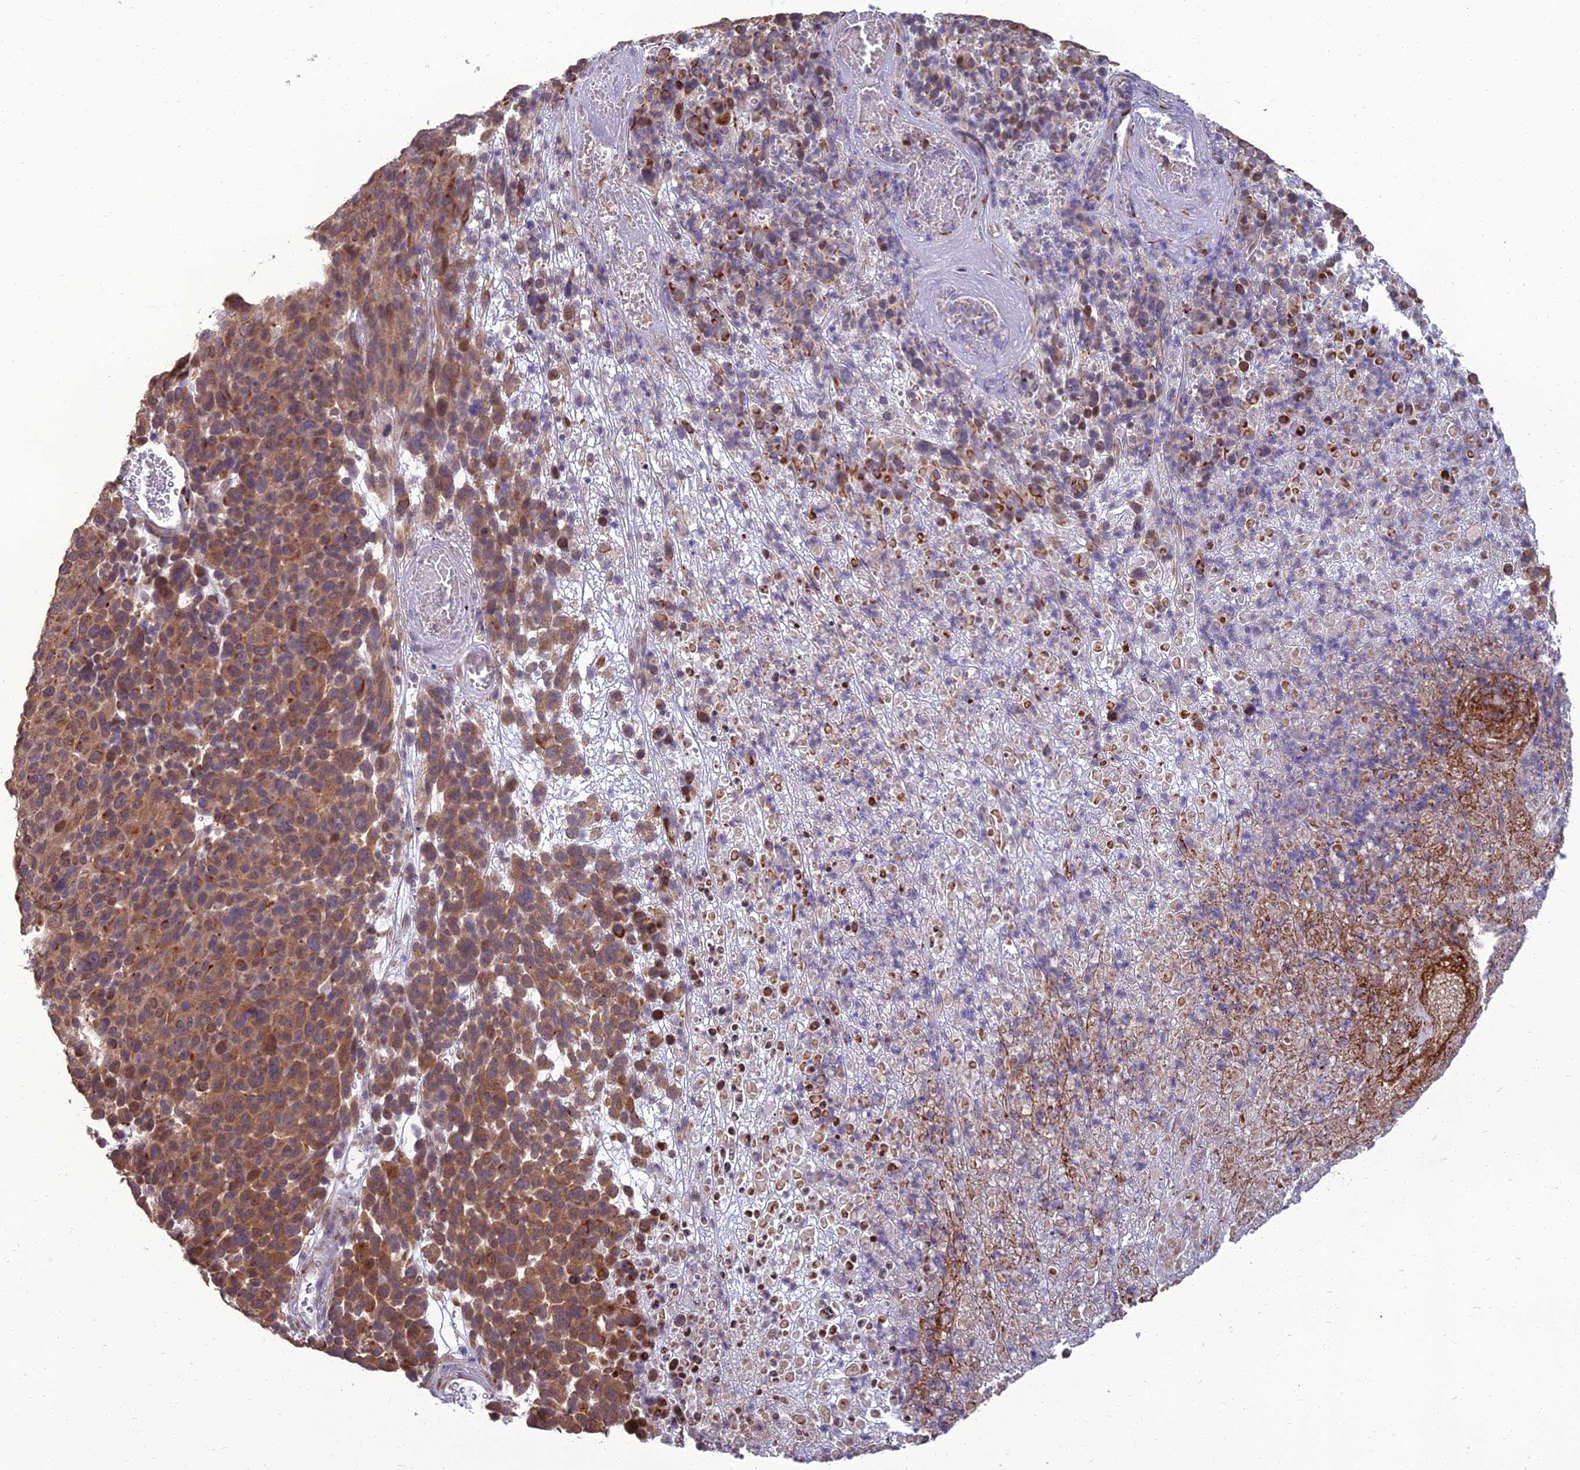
{"staining": {"intensity": "moderate", "quantity": ">75%", "location": "cytoplasmic/membranous"}, "tissue": "melanoma", "cell_type": "Tumor cells", "image_type": "cancer", "snomed": [{"axis": "morphology", "description": "Malignant melanoma, NOS"}, {"axis": "topography", "description": "Skin"}], "caption": "The immunohistochemical stain highlights moderate cytoplasmic/membranous staining in tumor cells of melanoma tissue.", "gene": "NR4A3", "patient": {"sex": "male", "age": 49}}